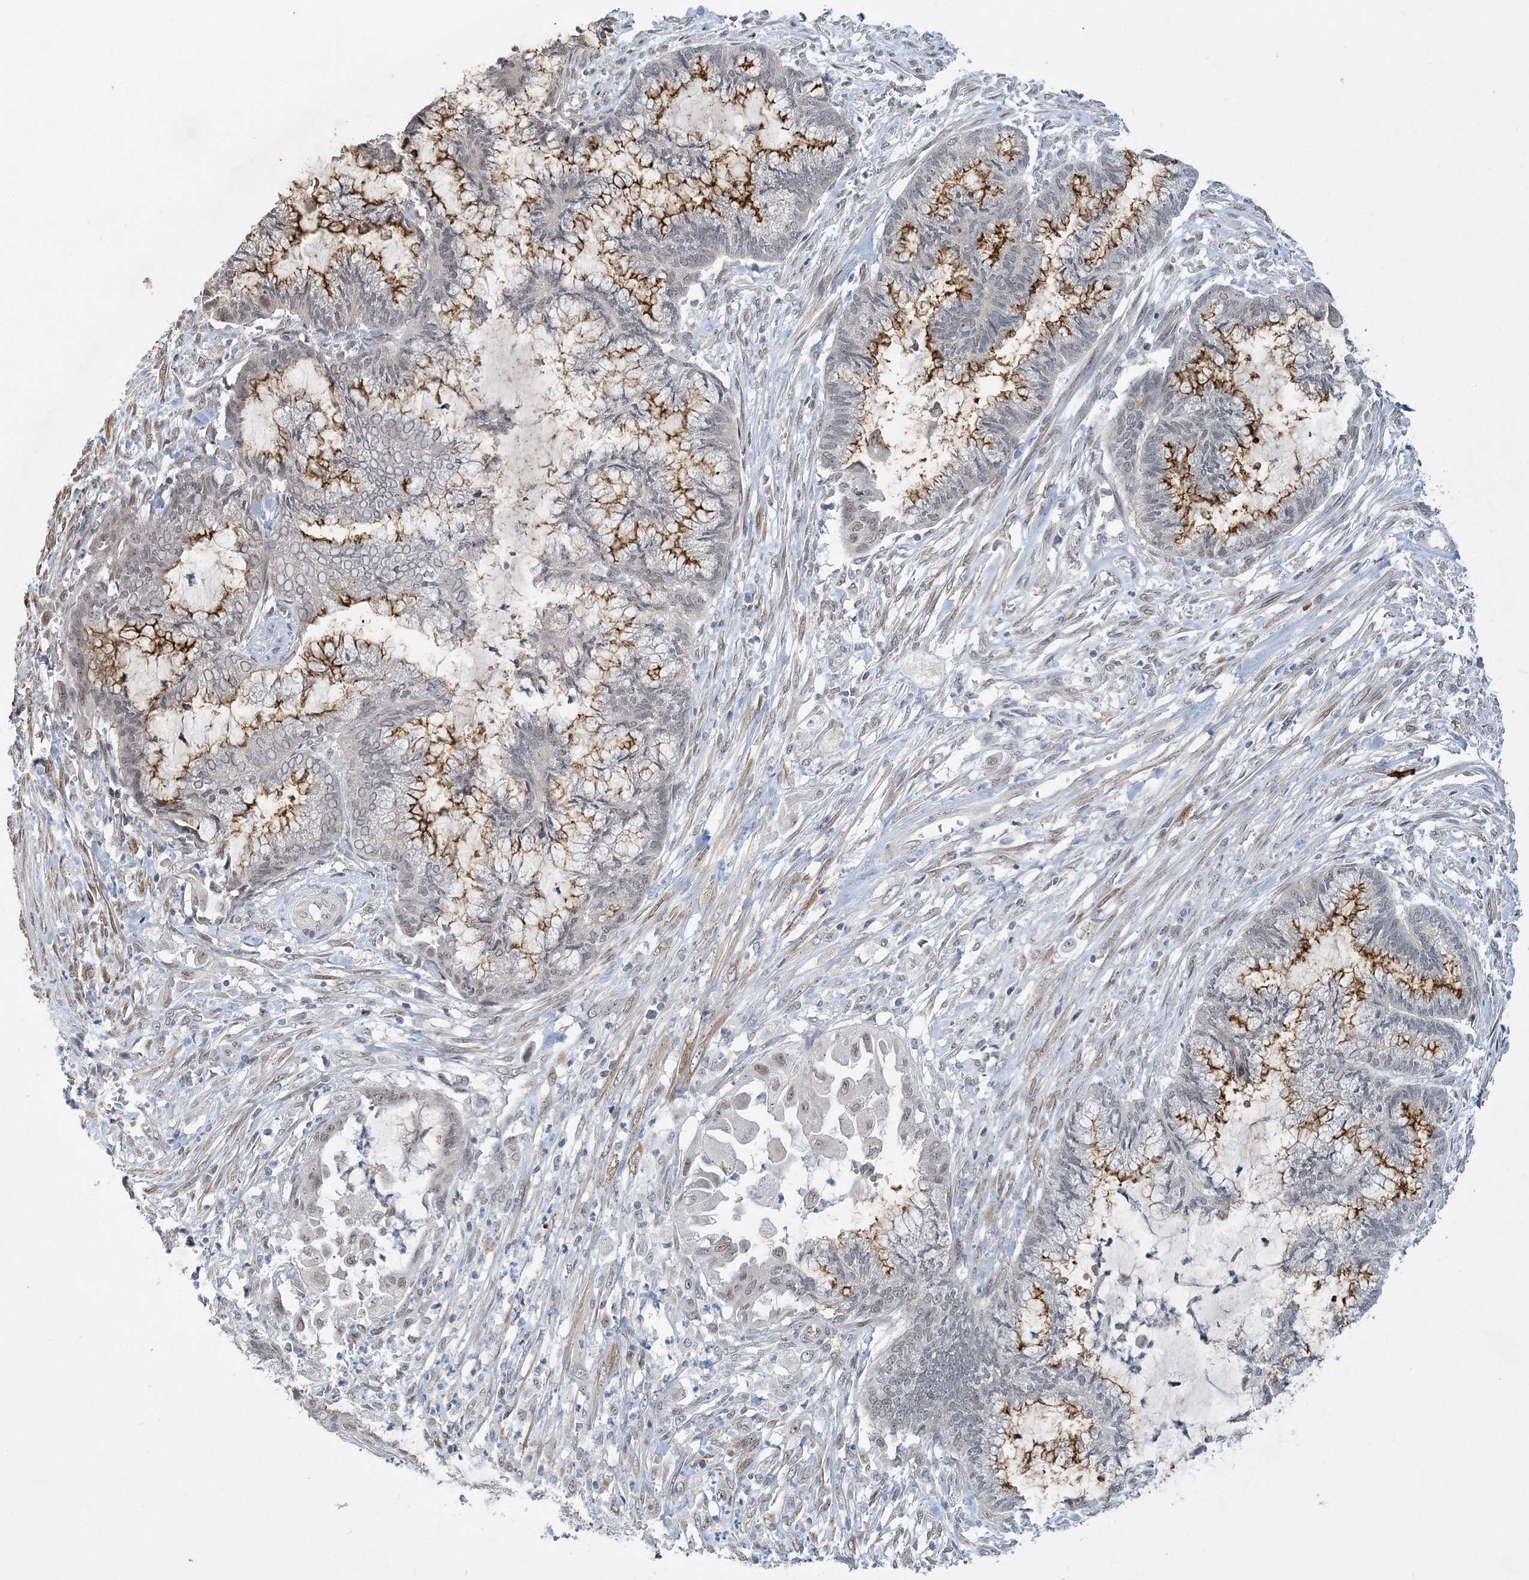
{"staining": {"intensity": "negative", "quantity": "none", "location": "none"}, "tissue": "endometrial cancer", "cell_type": "Tumor cells", "image_type": "cancer", "snomed": [{"axis": "morphology", "description": "Adenocarcinoma, NOS"}, {"axis": "topography", "description": "Endometrium"}], "caption": "Immunohistochemistry (IHC) photomicrograph of neoplastic tissue: endometrial adenocarcinoma stained with DAB (3,3'-diaminobenzidine) displays no significant protein positivity in tumor cells. (Immunohistochemistry, brightfield microscopy, high magnification).", "gene": "WAC", "patient": {"sex": "female", "age": 86}}